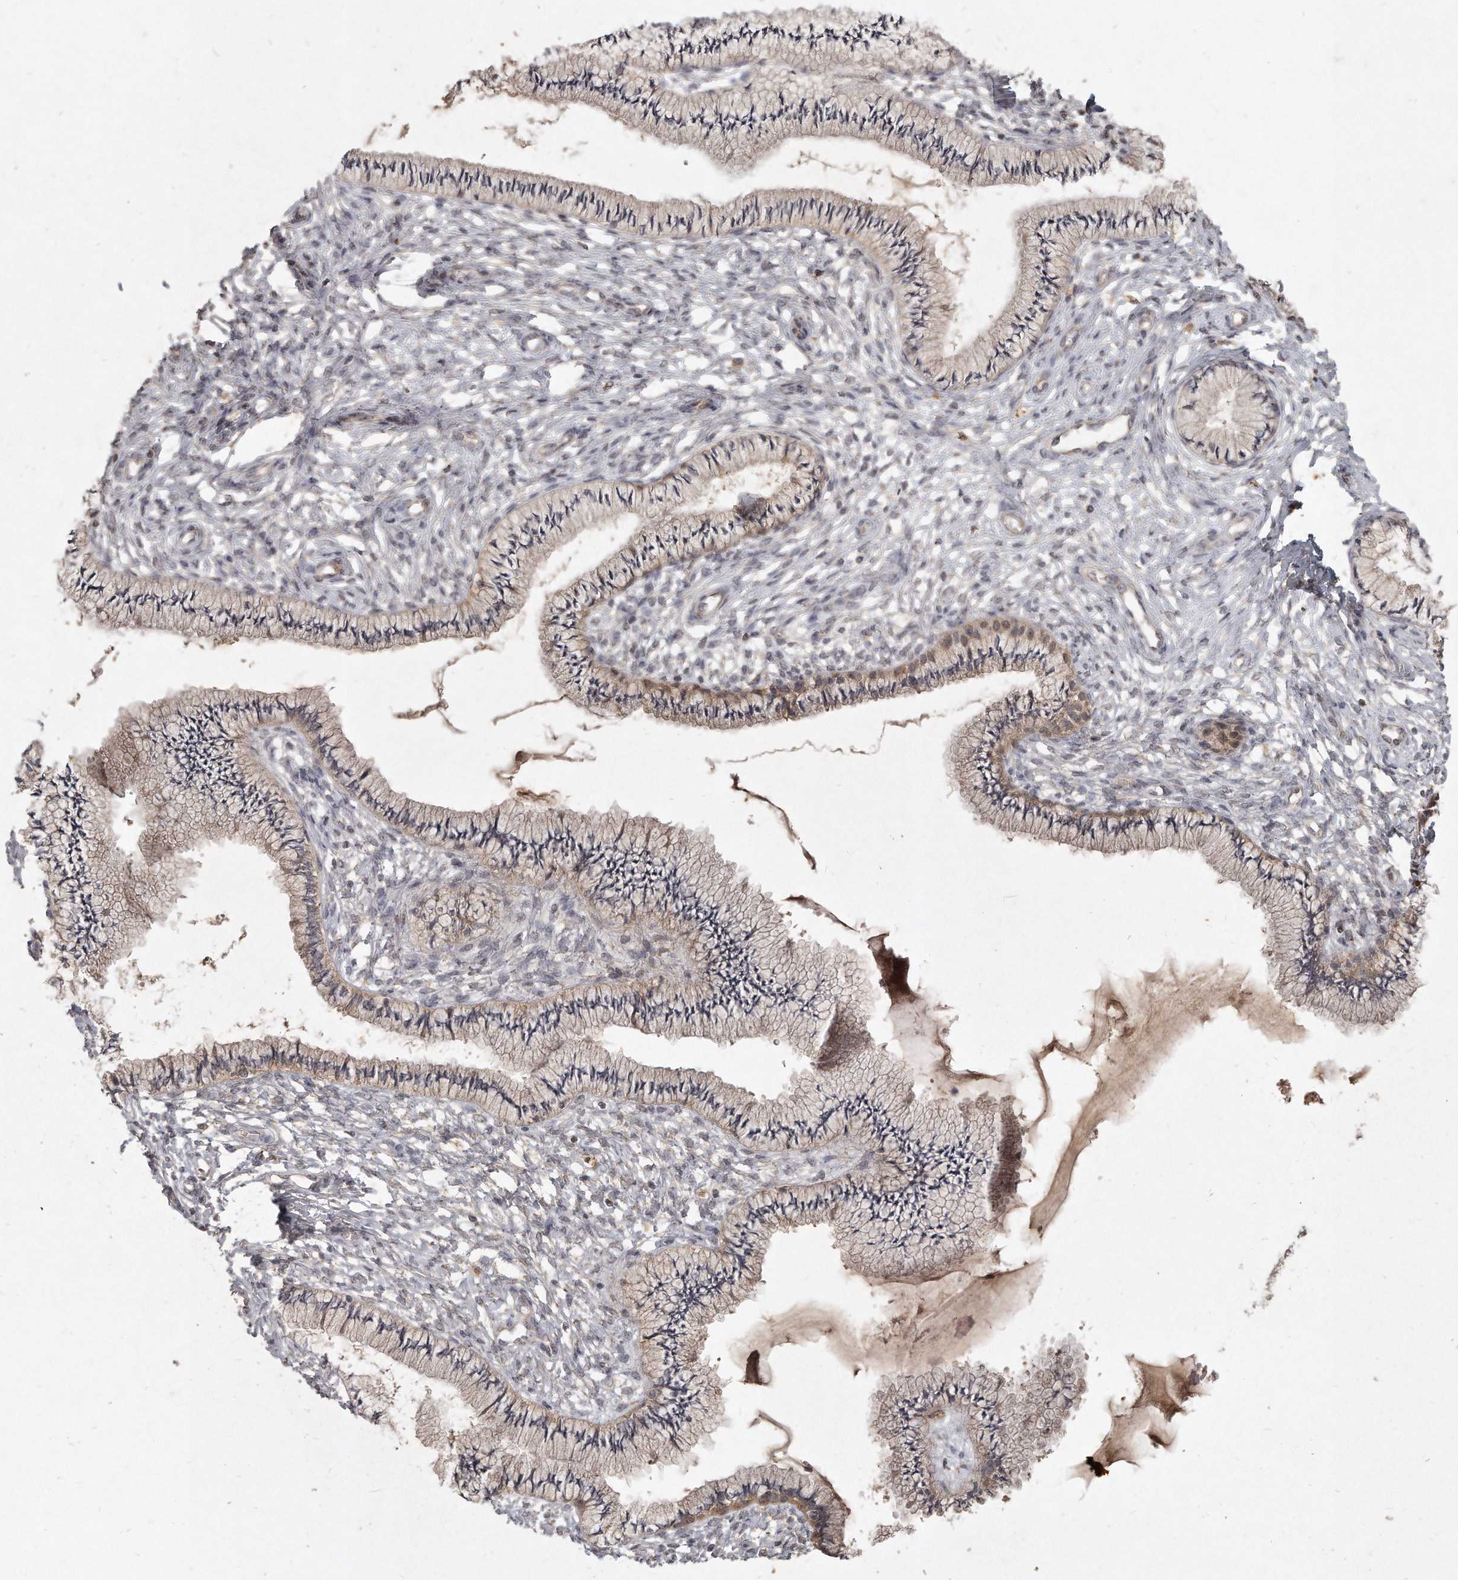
{"staining": {"intensity": "moderate", "quantity": ">75%", "location": "cytoplasmic/membranous"}, "tissue": "cervix", "cell_type": "Glandular cells", "image_type": "normal", "snomed": [{"axis": "morphology", "description": "Normal tissue, NOS"}, {"axis": "topography", "description": "Cervix"}], "caption": "Glandular cells demonstrate medium levels of moderate cytoplasmic/membranous expression in about >75% of cells in benign cervix.", "gene": "LGALS8", "patient": {"sex": "female", "age": 36}}